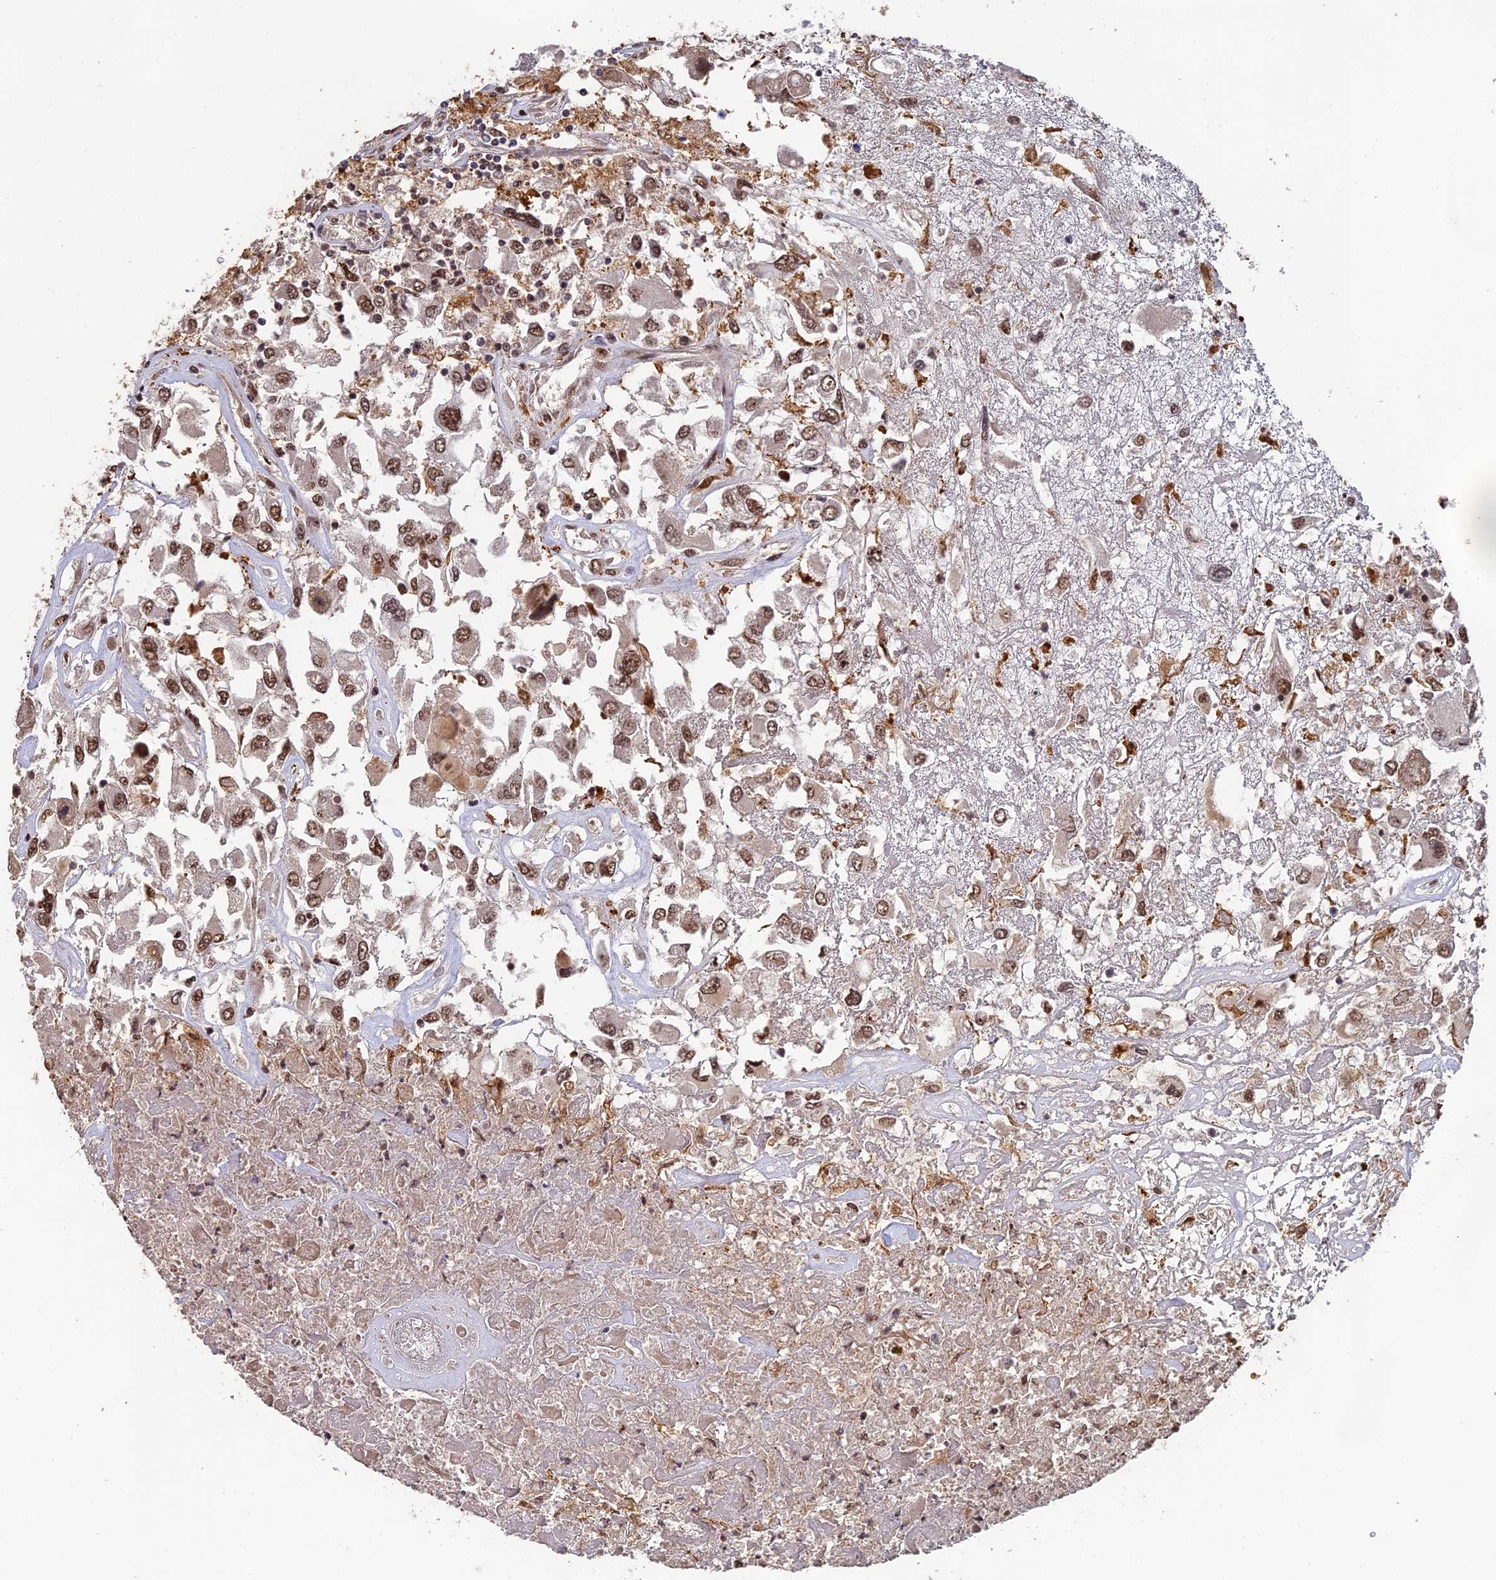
{"staining": {"intensity": "moderate", "quantity": ">75%", "location": "nuclear"}, "tissue": "renal cancer", "cell_type": "Tumor cells", "image_type": "cancer", "snomed": [{"axis": "morphology", "description": "Adenocarcinoma, NOS"}, {"axis": "topography", "description": "Kidney"}], "caption": "A photomicrograph of human renal adenocarcinoma stained for a protein exhibits moderate nuclear brown staining in tumor cells. (brown staining indicates protein expression, while blue staining denotes nuclei).", "gene": "OSBPL1A", "patient": {"sex": "female", "age": 52}}